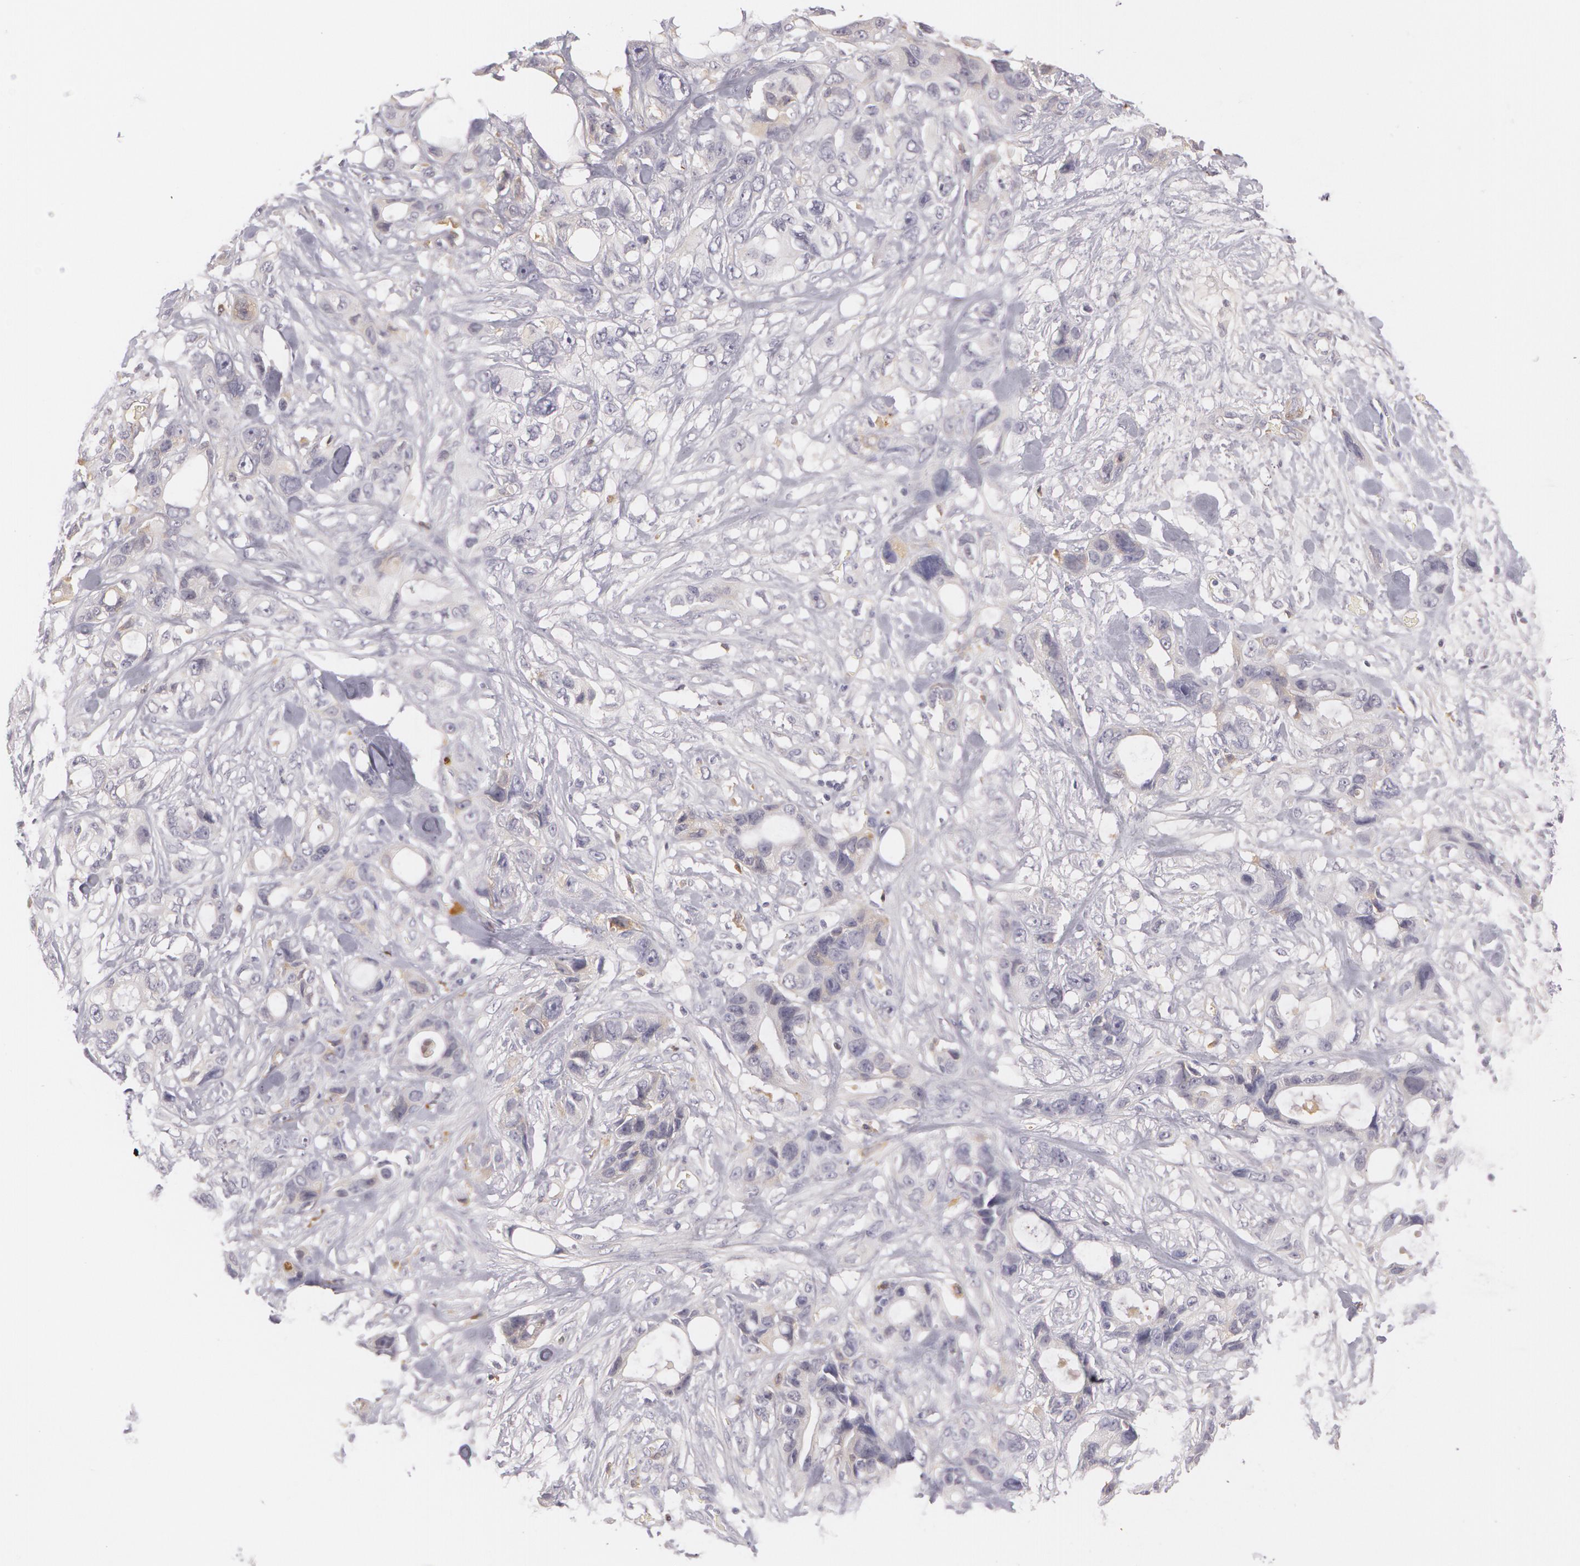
{"staining": {"intensity": "negative", "quantity": "none", "location": "none"}, "tissue": "stomach cancer", "cell_type": "Tumor cells", "image_type": "cancer", "snomed": [{"axis": "morphology", "description": "Adenocarcinoma, NOS"}, {"axis": "topography", "description": "Stomach, upper"}], "caption": "DAB (3,3'-diaminobenzidine) immunohistochemical staining of human stomach adenocarcinoma shows no significant expression in tumor cells. (Brightfield microscopy of DAB (3,3'-diaminobenzidine) immunohistochemistry (IHC) at high magnification).", "gene": "LBP", "patient": {"sex": "male", "age": 47}}